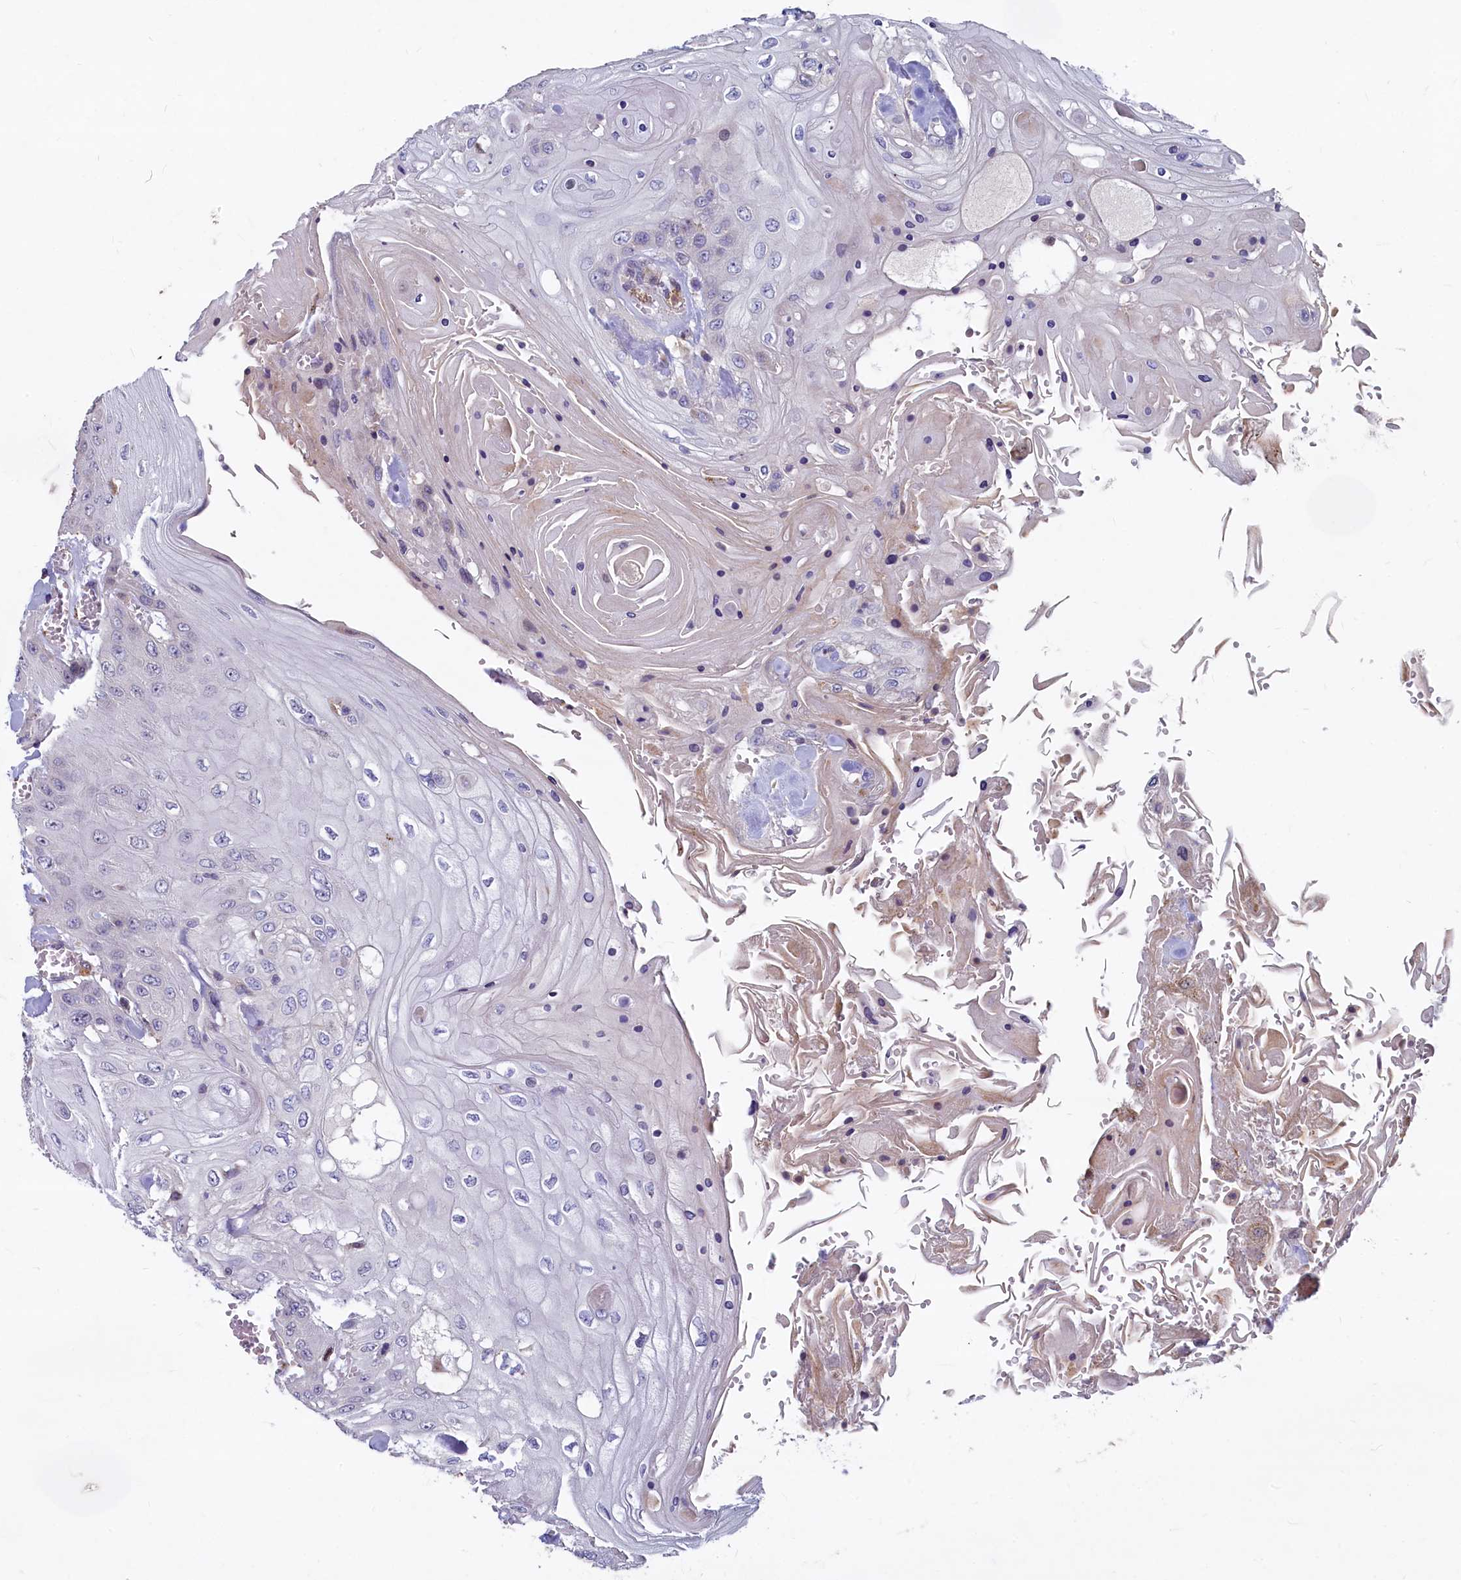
{"staining": {"intensity": "negative", "quantity": "none", "location": "none"}, "tissue": "head and neck cancer", "cell_type": "Tumor cells", "image_type": "cancer", "snomed": [{"axis": "morphology", "description": "Squamous cell carcinoma, NOS"}, {"axis": "topography", "description": "Head-Neck"}], "caption": "The photomicrograph displays no significant positivity in tumor cells of head and neck cancer.", "gene": "ASXL3", "patient": {"sex": "female", "age": 43}}